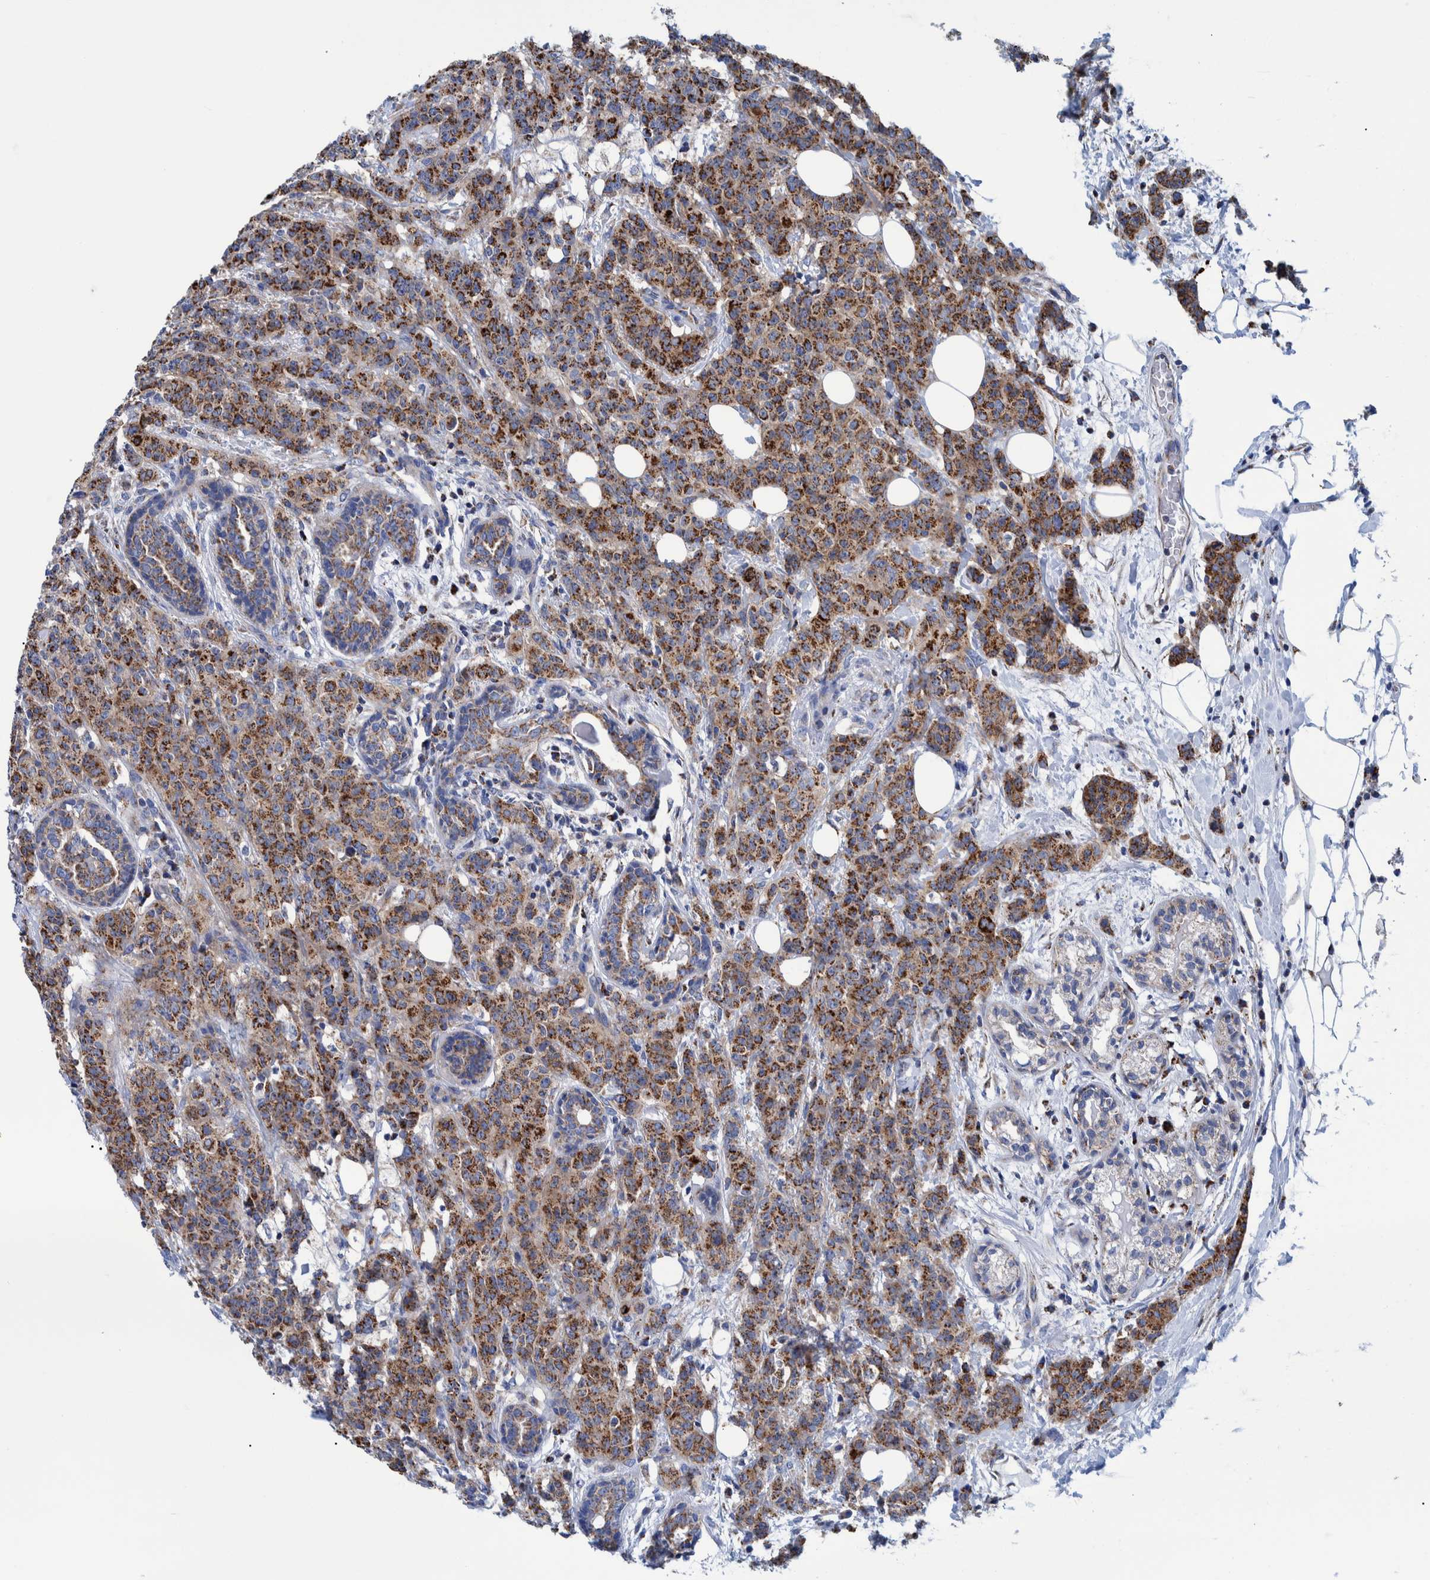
{"staining": {"intensity": "strong", "quantity": ">75%", "location": "cytoplasmic/membranous"}, "tissue": "breast cancer", "cell_type": "Tumor cells", "image_type": "cancer", "snomed": [{"axis": "morphology", "description": "Normal tissue, NOS"}, {"axis": "morphology", "description": "Duct carcinoma"}, {"axis": "topography", "description": "Breast"}], "caption": "High-magnification brightfield microscopy of breast infiltrating ductal carcinoma stained with DAB (brown) and counterstained with hematoxylin (blue). tumor cells exhibit strong cytoplasmic/membranous expression is present in approximately>75% of cells.", "gene": "BZW2", "patient": {"sex": "female", "age": 40}}